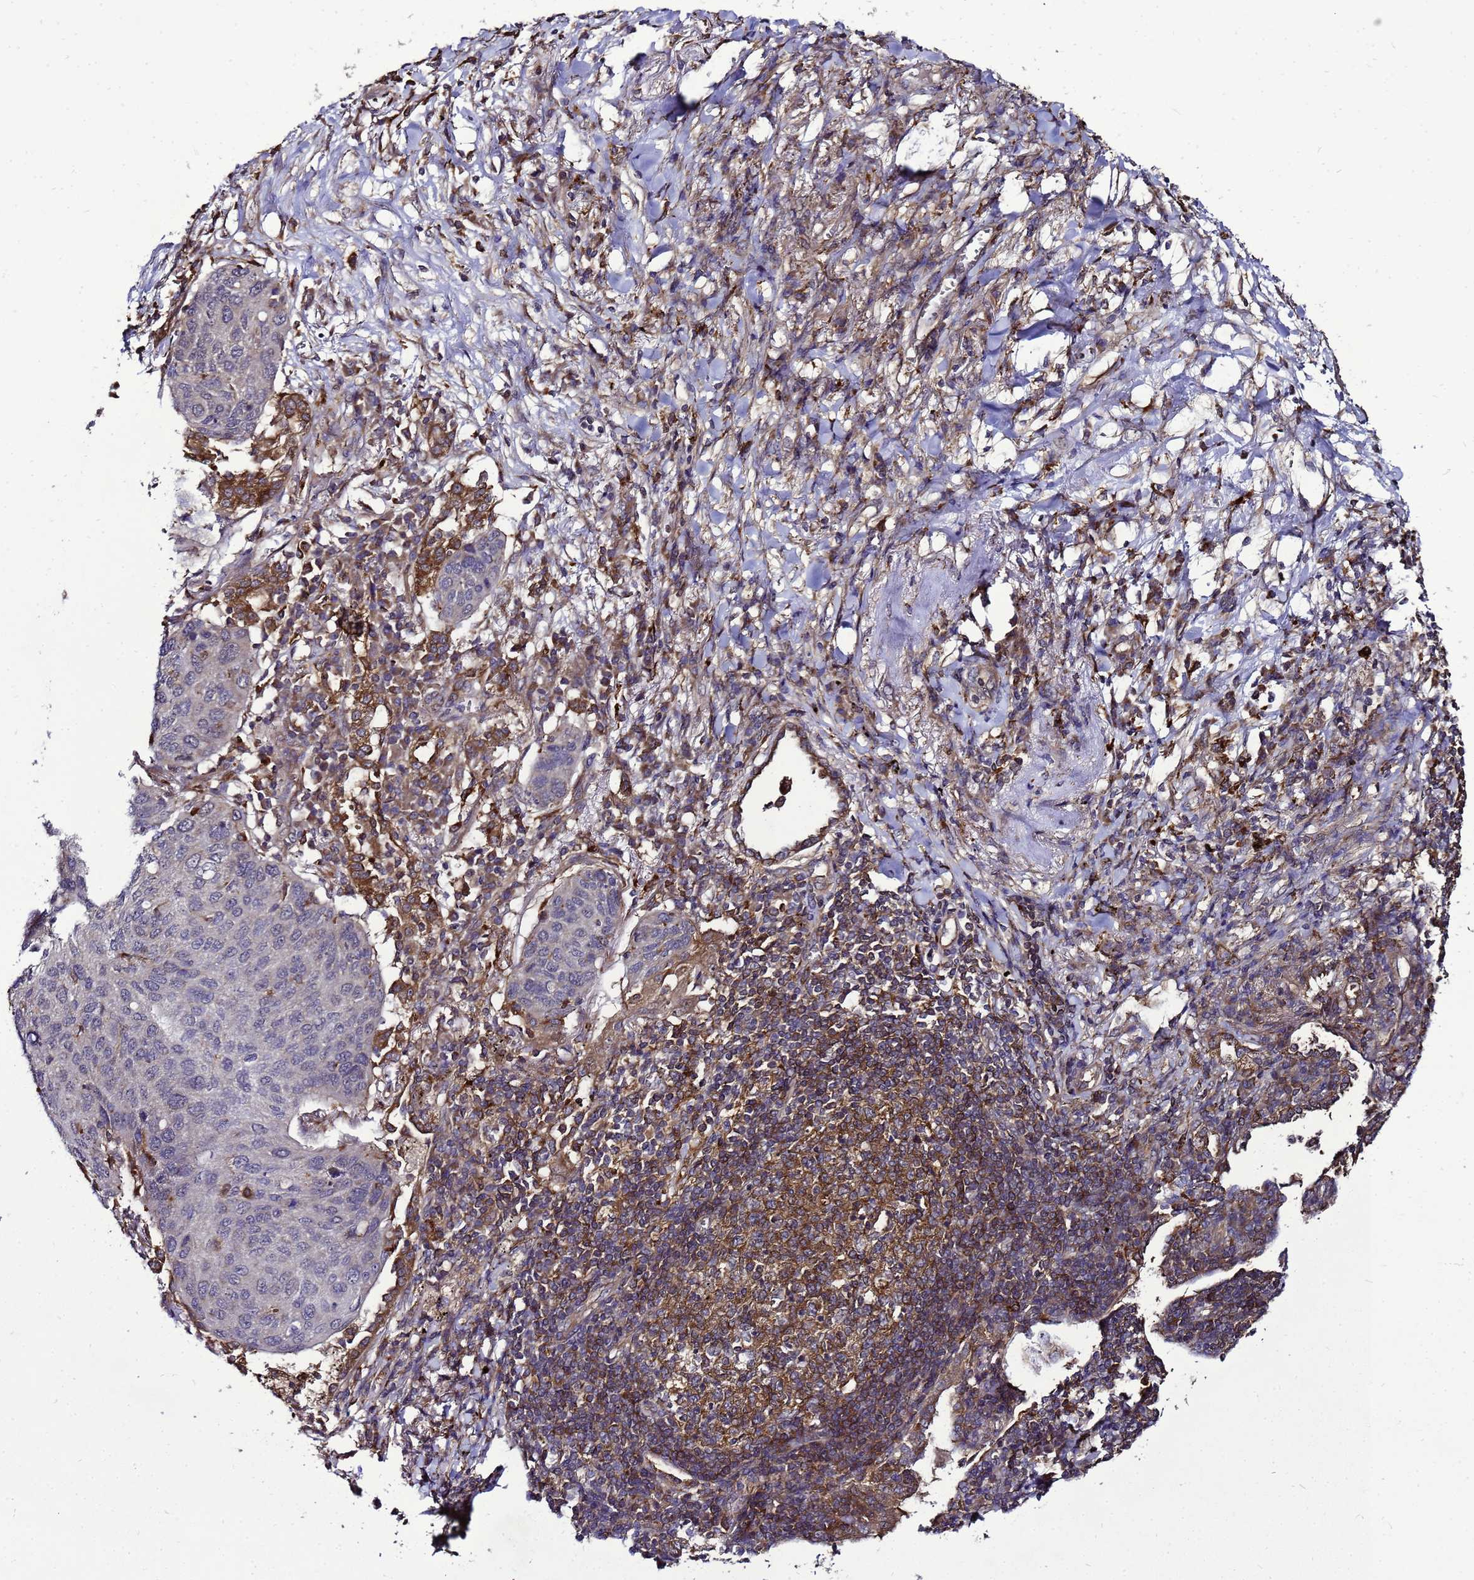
{"staining": {"intensity": "negative", "quantity": "none", "location": "none"}, "tissue": "lung cancer", "cell_type": "Tumor cells", "image_type": "cancer", "snomed": [{"axis": "morphology", "description": "Squamous cell carcinoma, NOS"}, {"axis": "topography", "description": "Lung"}], "caption": "This is an IHC histopathology image of human squamous cell carcinoma (lung). There is no staining in tumor cells.", "gene": "TRABD", "patient": {"sex": "female", "age": 63}}